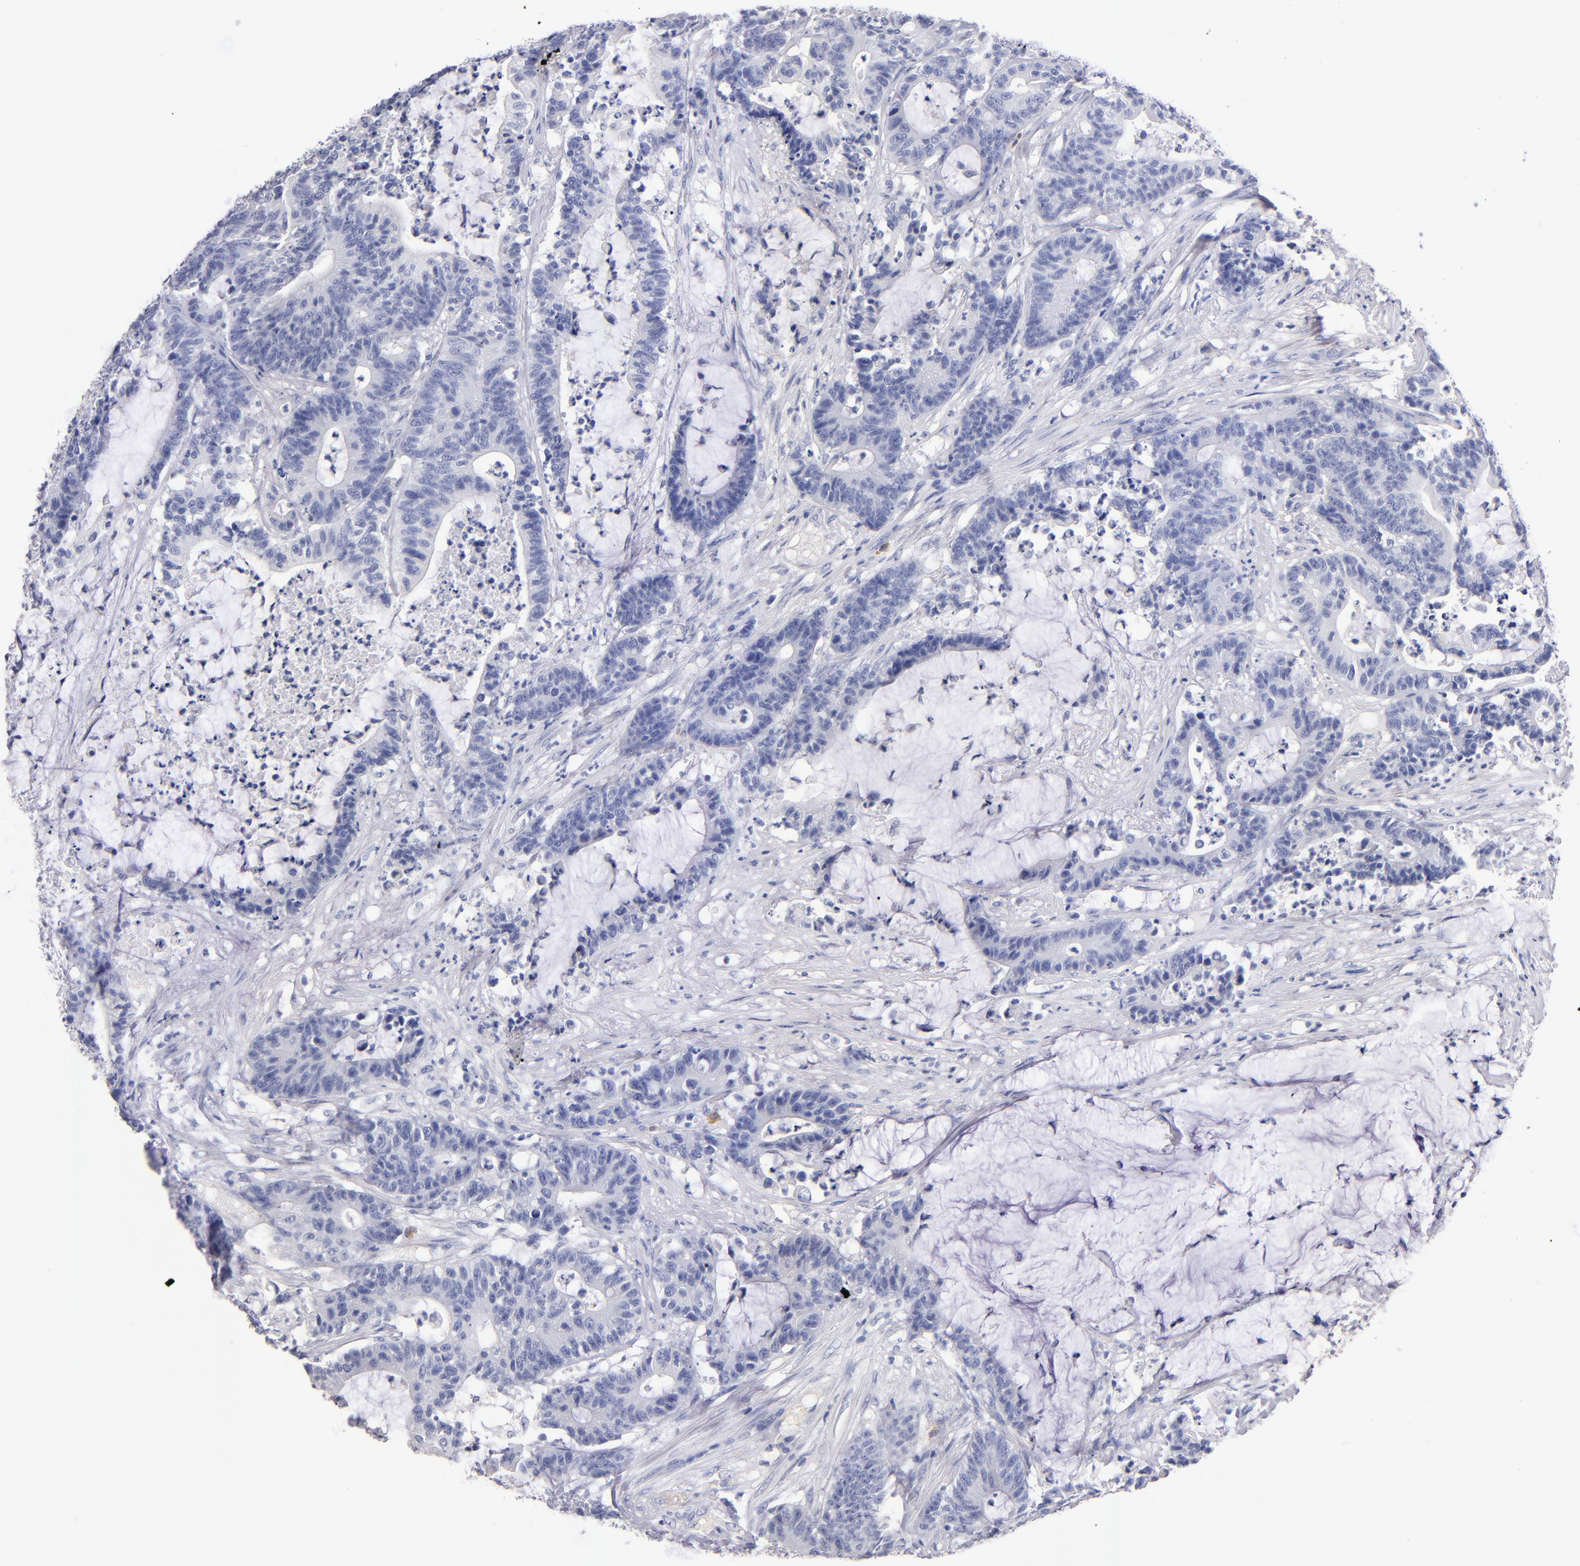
{"staining": {"intensity": "negative", "quantity": "none", "location": "none"}, "tissue": "colorectal cancer", "cell_type": "Tumor cells", "image_type": "cancer", "snomed": [{"axis": "morphology", "description": "Adenocarcinoma, NOS"}, {"axis": "topography", "description": "Colon"}], "caption": "IHC histopathology image of adenocarcinoma (colorectal) stained for a protein (brown), which shows no positivity in tumor cells.", "gene": "KIT", "patient": {"sex": "female", "age": 84}}